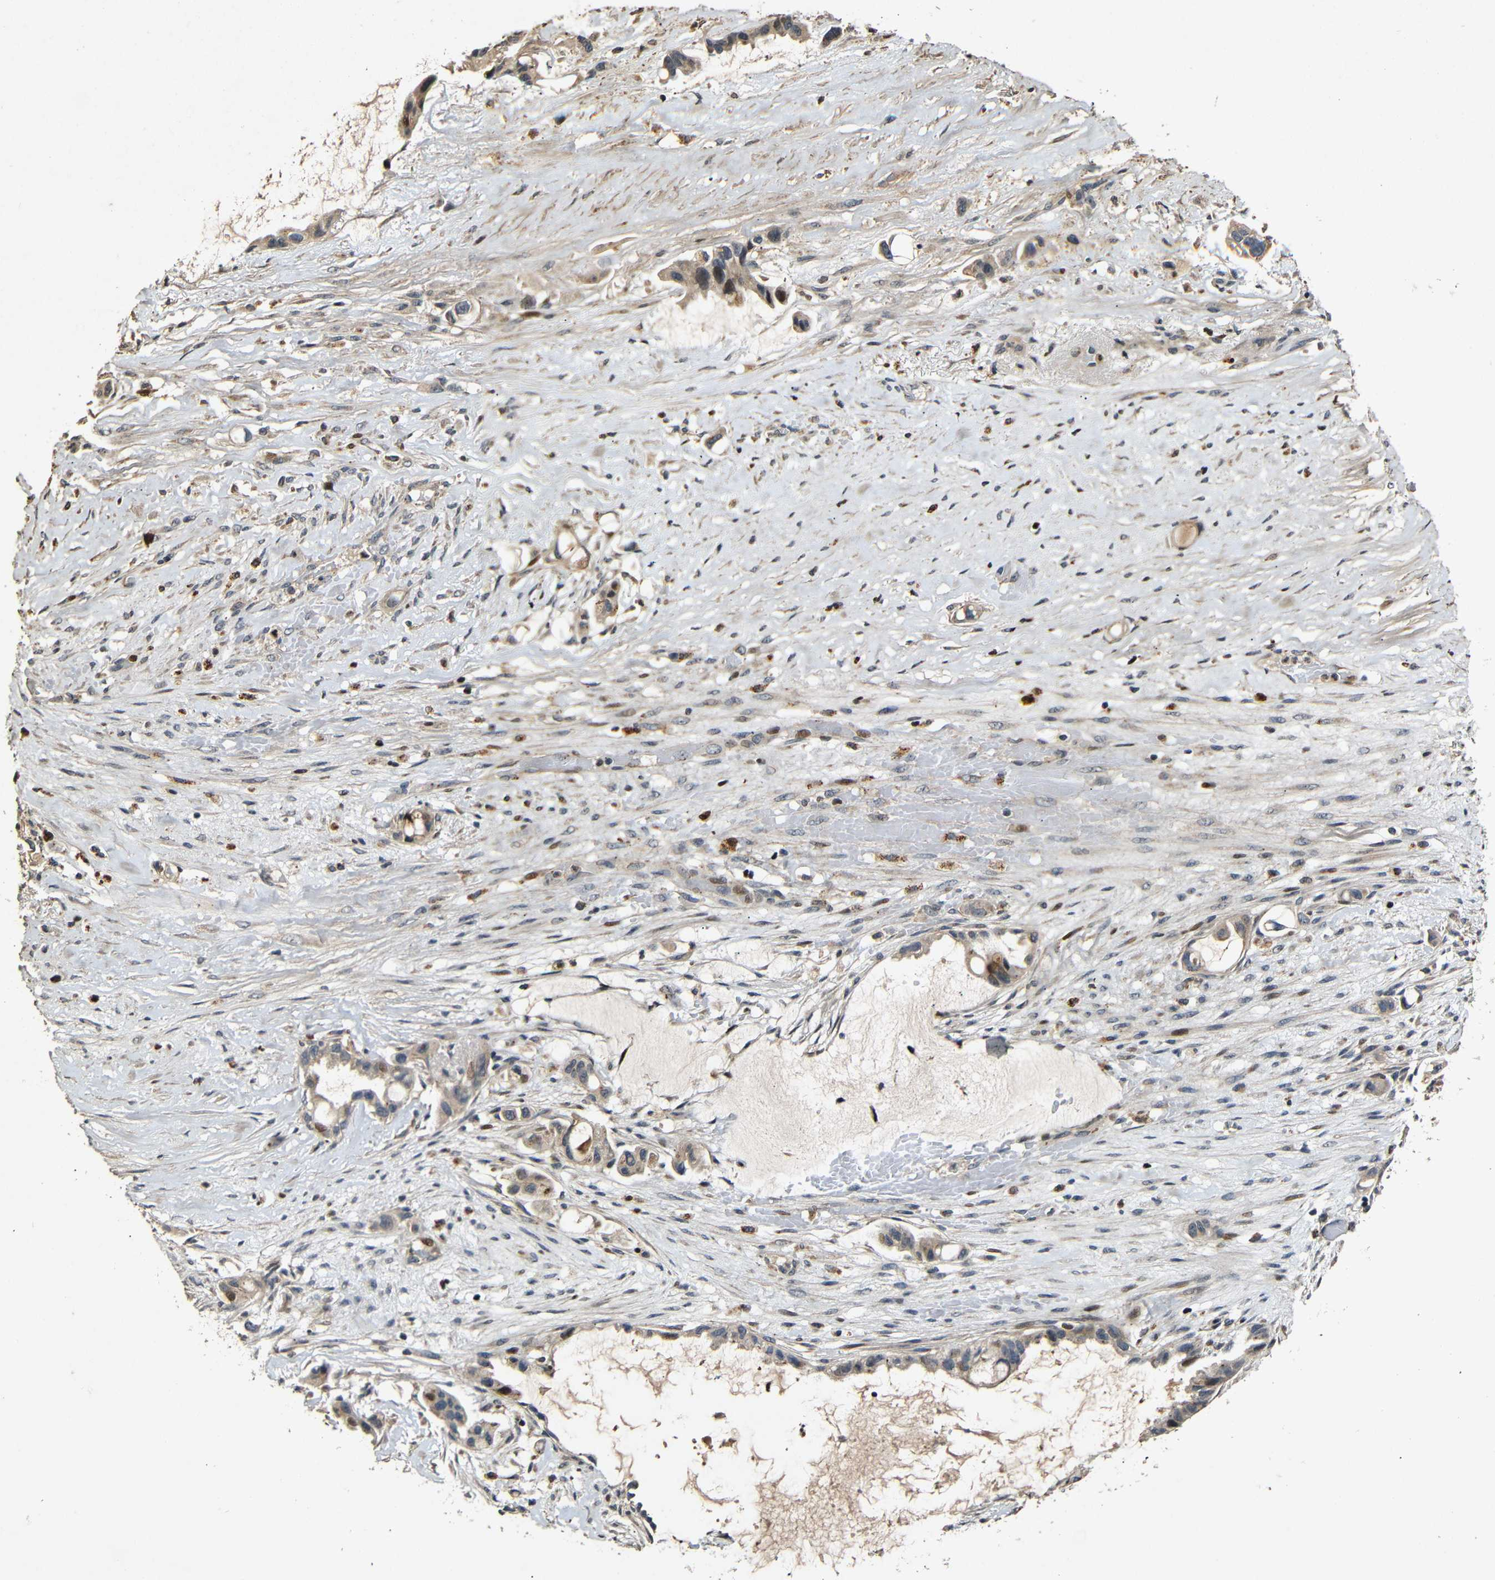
{"staining": {"intensity": "moderate", "quantity": ">75%", "location": "cytoplasmic/membranous,nuclear"}, "tissue": "liver cancer", "cell_type": "Tumor cells", "image_type": "cancer", "snomed": [{"axis": "morphology", "description": "Cholangiocarcinoma"}, {"axis": "topography", "description": "Liver"}], "caption": "The photomicrograph displays immunohistochemical staining of liver cancer (cholangiocarcinoma). There is moderate cytoplasmic/membranous and nuclear positivity is appreciated in approximately >75% of tumor cells. (DAB = brown stain, brightfield microscopy at high magnification).", "gene": "KAZALD1", "patient": {"sex": "female", "age": 65}}